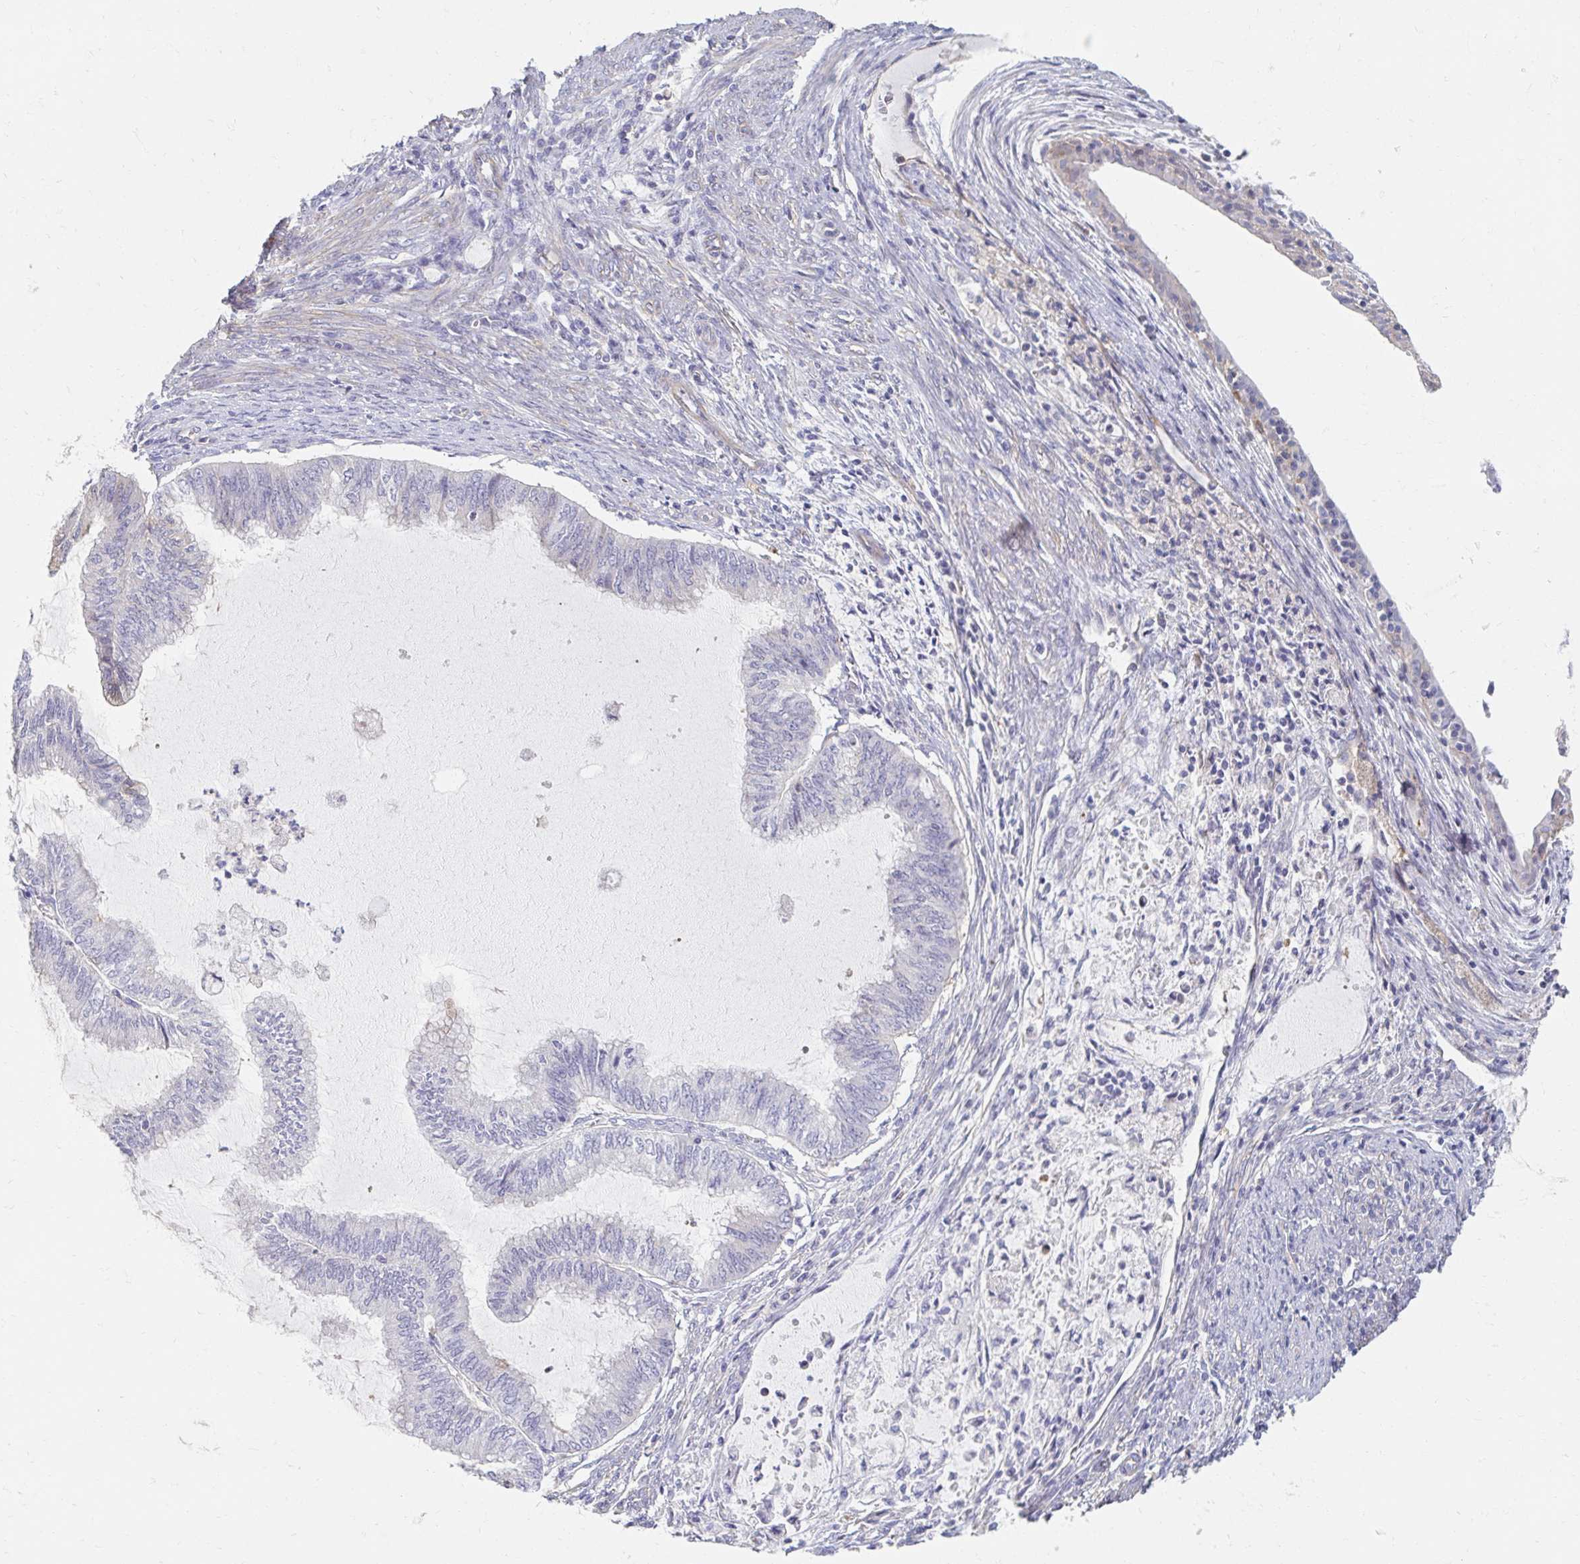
{"staining": {"intensity": "negative", "quantity": "none", "location": "none"}, "tissue": "endometrial cancer", "cell_type": "Tumor cells", "image_type": "cancer", "snomed": [{"axis": "morphology", "description": "Adenocarcinoma, NOS"}, {"axis": "topography", "description": "Endometrium"}], "caption": "IHC micrograph of human endometrial adenocarcinoma stained for a protein (brown), which displays no expression in tumor cells. The staining was performed using DAB to visualize the protein expression in brown, while the nuclei were stained in blue with hematoxylin (Magnification: 20x).", "gene": "MYLK2", "patient": {"sex": "female", "age": 79}}